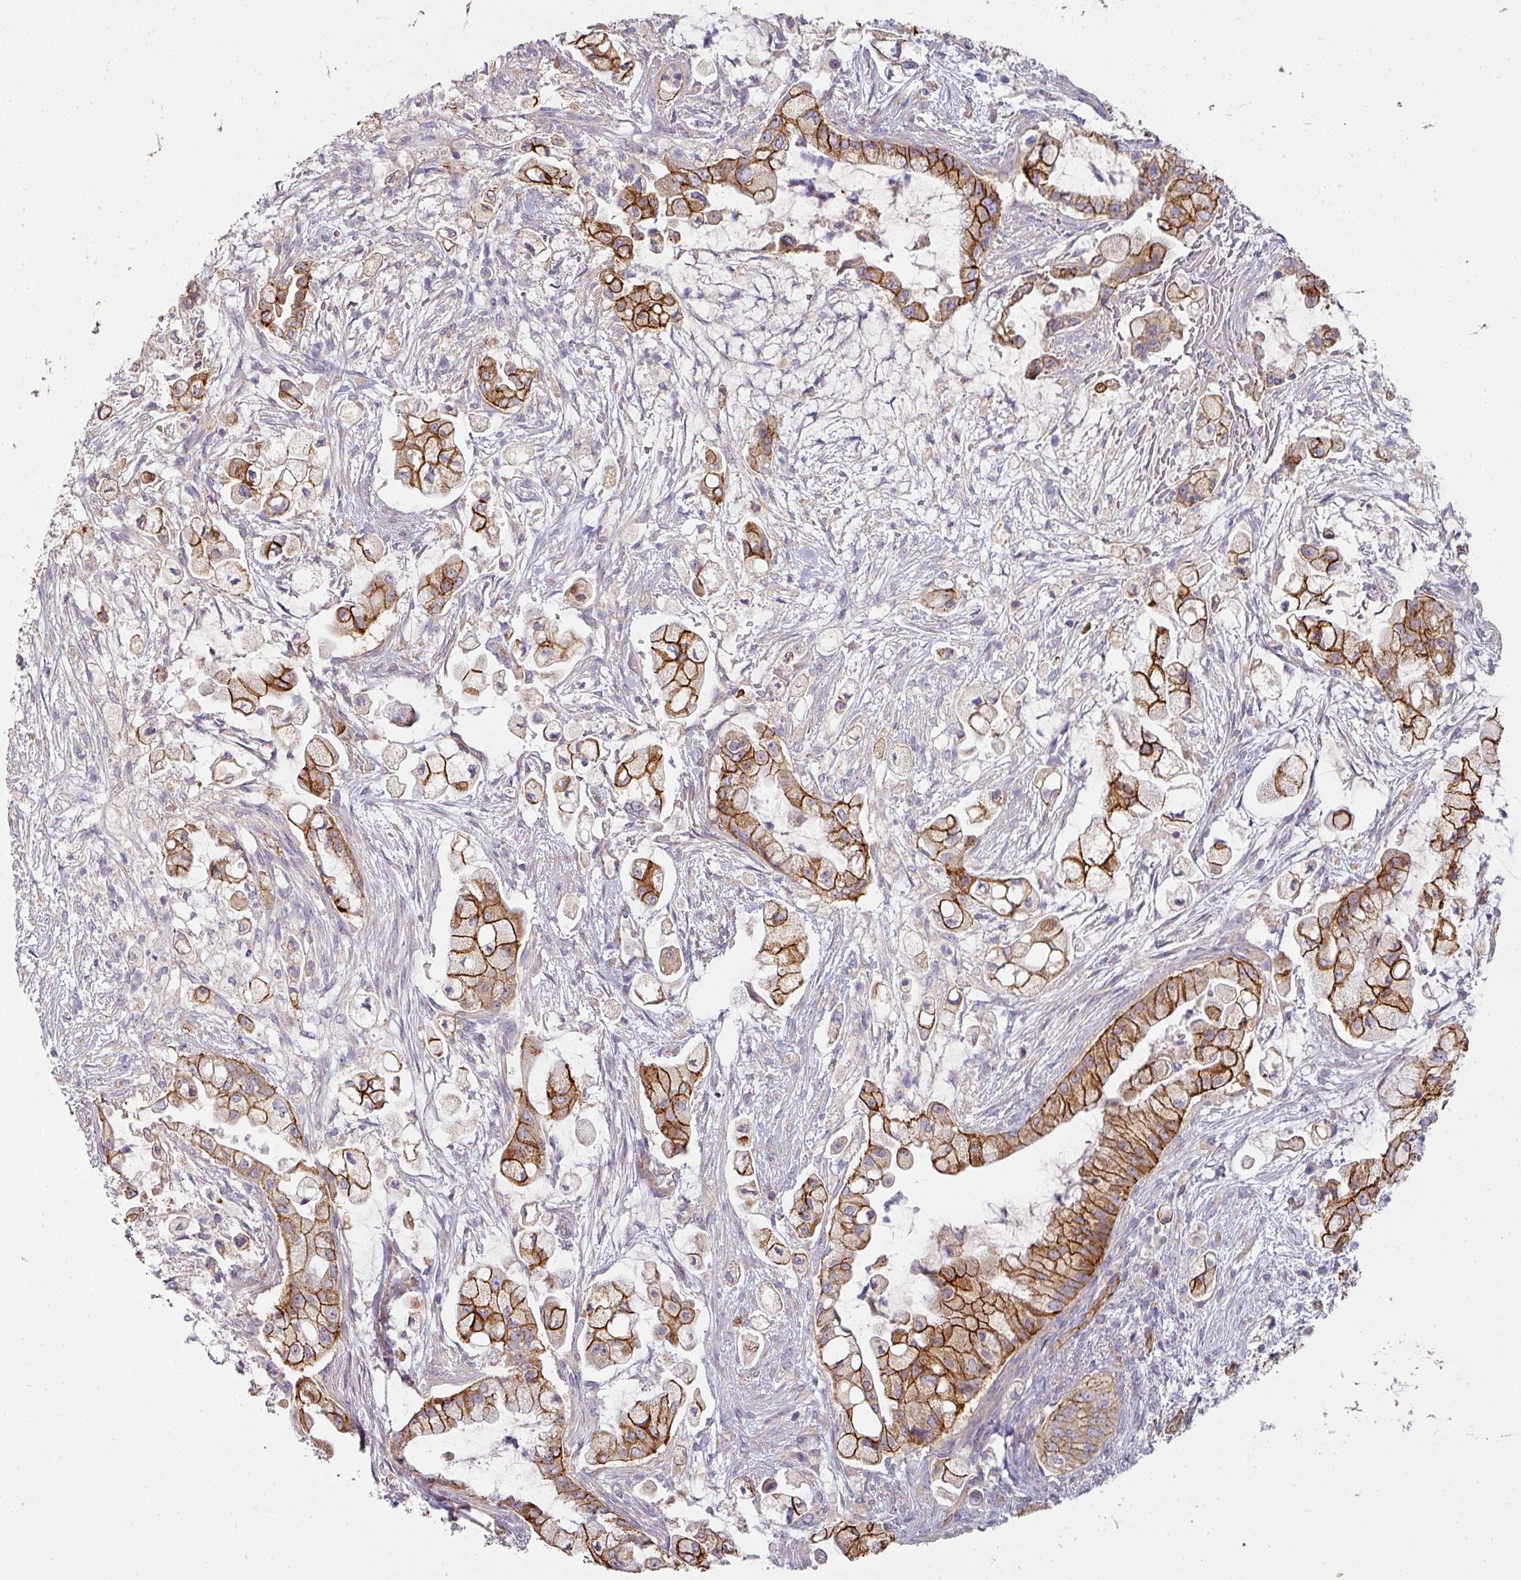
{"staining": {"intensity": "moderate", "quantity": ">75%", "location": "cytoplasmic/membranous"}, "tissue": "pancreatic cancer", "cell_type": "Tumor cells", "image_type": "cancer", "snomed": [{"axis": "morphology", "description": "Adenocarcinoma, NOS"}, {"axis": "topography", "description": "Pancreas"}], "caption": "Immunohistochemistry (IHC) histopathology image of neoplastic tissue: human pancreatic cancer (adenocarcinoma) stained using immunohistochemistry exhibits medium levels of moderate protein expression localized specifically in the cytoplasmic/membranous of tumor cells, appearing as a cytoplasmic/membranous brown color.", "gene": "PCDH1", "patient": {"sex": "female", "age": 69}}